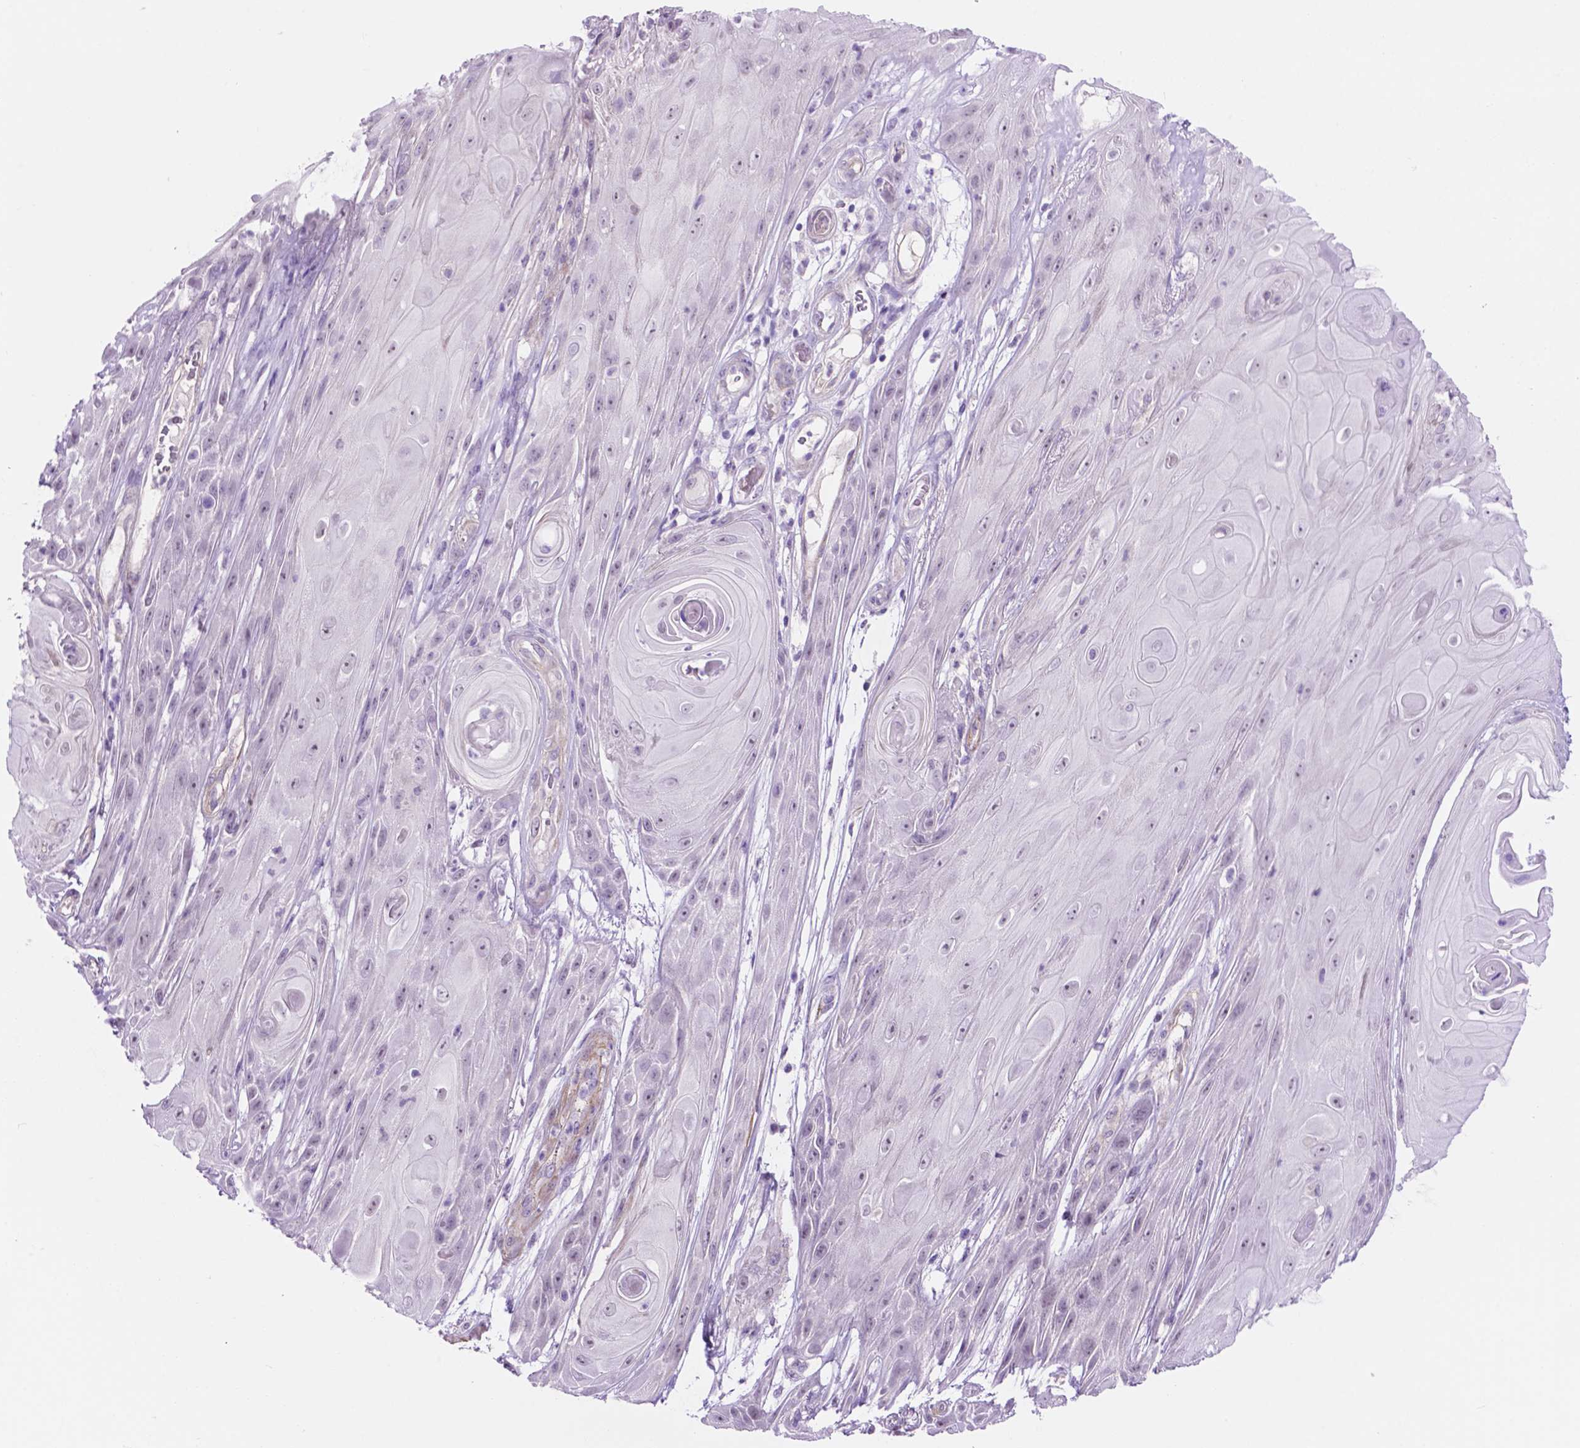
{"staining": {"intensity": "negative", "quantity": "none", "location": "none"}, "tissue": "skin cancer", "cell_type": "Tumor cells", "image_type": "cancer", "snomed": [{"axis": "morphology", "description": "Squamous cell carcinoma, NOS"}, {"axis": "topography", "description": "Skin"}], "caption": "High magnification brightfield microscopy of skin cancer (squamous cell carcinoma) stained with DAB (3,3'-diaminobenzidine) (brown) and counterstained with hematoxylin (blue): tumor cells show no significant staining.", "gene": "ACY3", "patient": {"sex": "male", "age": 62}}